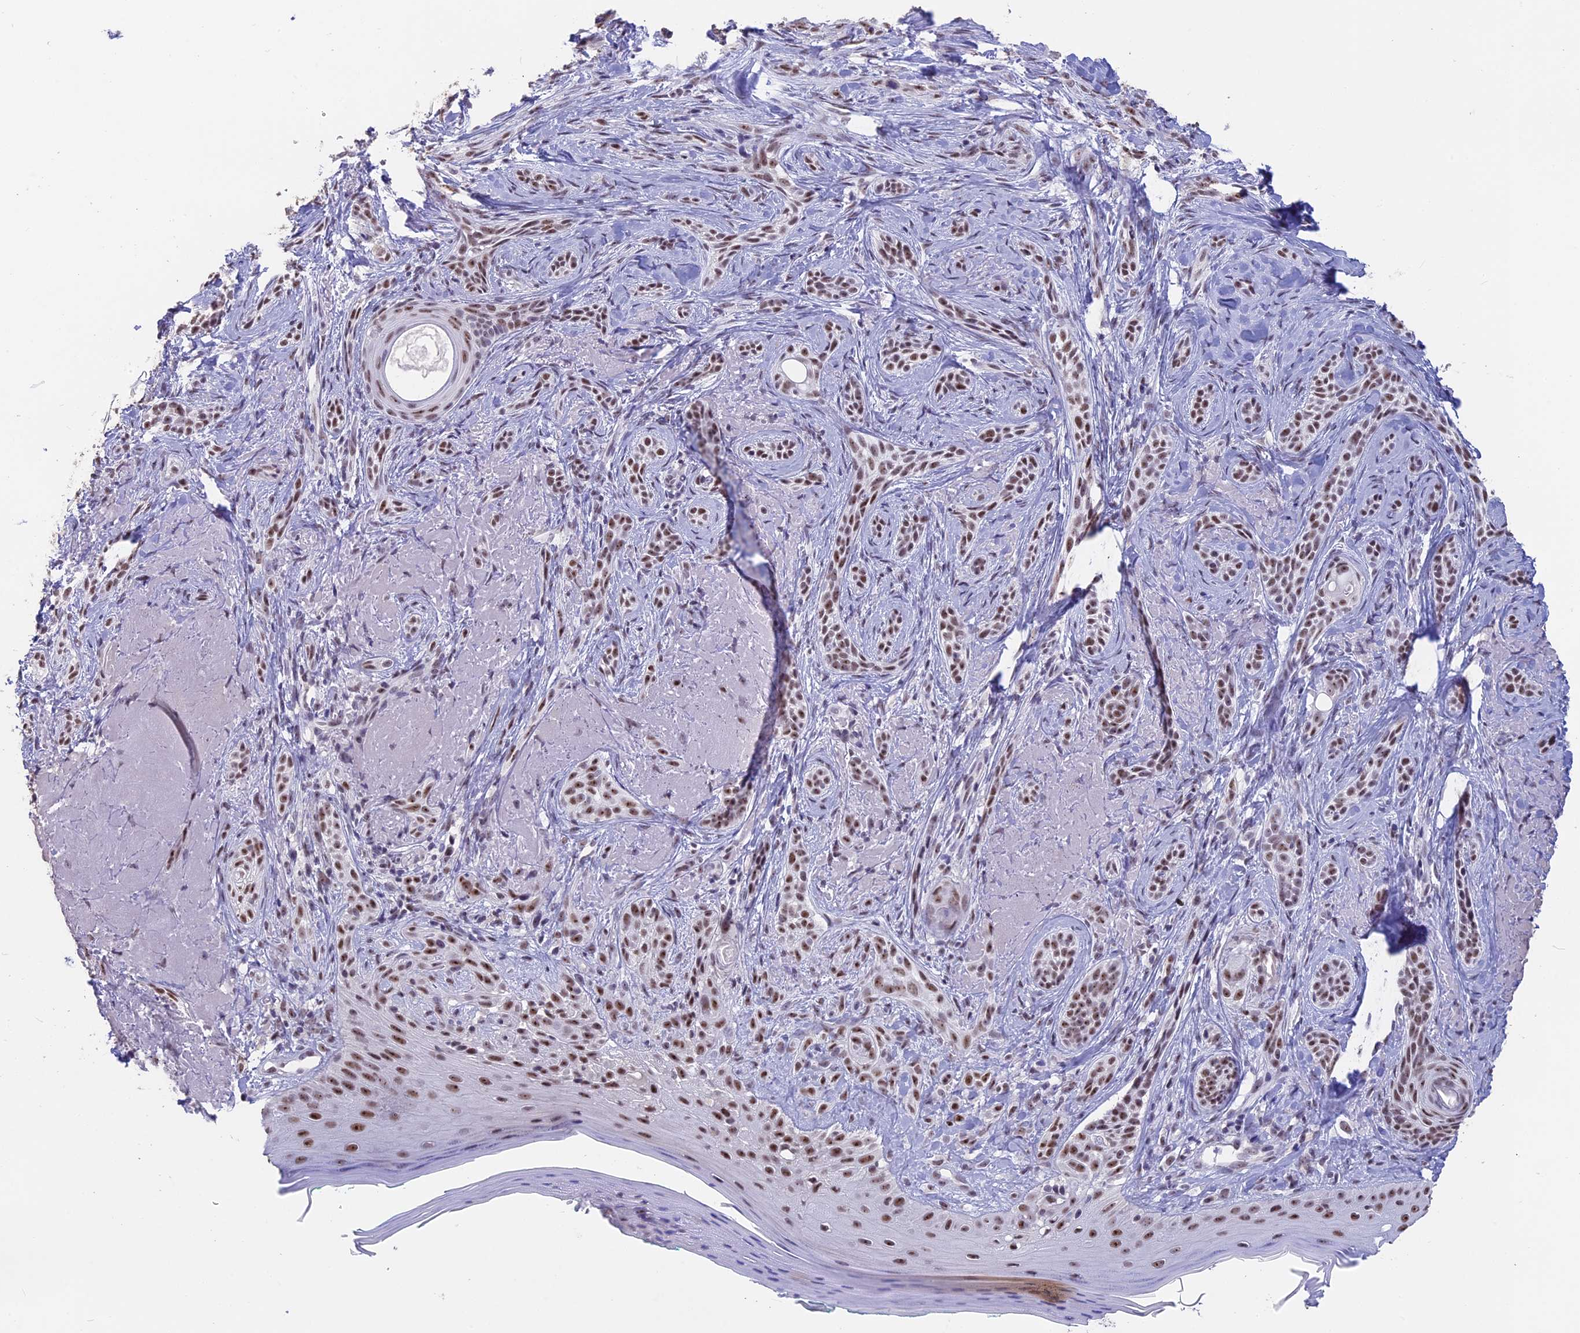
{"staining": {"intensity": "moderate", "quantity": ">75%", "location": "nuclear"}, "tissue": "skin cancer", "cell_type": "Tumor cells", "image_type": "cancer", "snomed": [{"axis": "morphology", "description": "Basal cell carcinoma"}, {"axis": "topography", "description": "Skin"}], "caption": "Protein expression by IHC shows moderate nuclear positivity in approximately >75% of tumor cells in skin basal cell carcinoma.", "gene": "SETD2", "patient": {"sex": "male", "age": 71}}